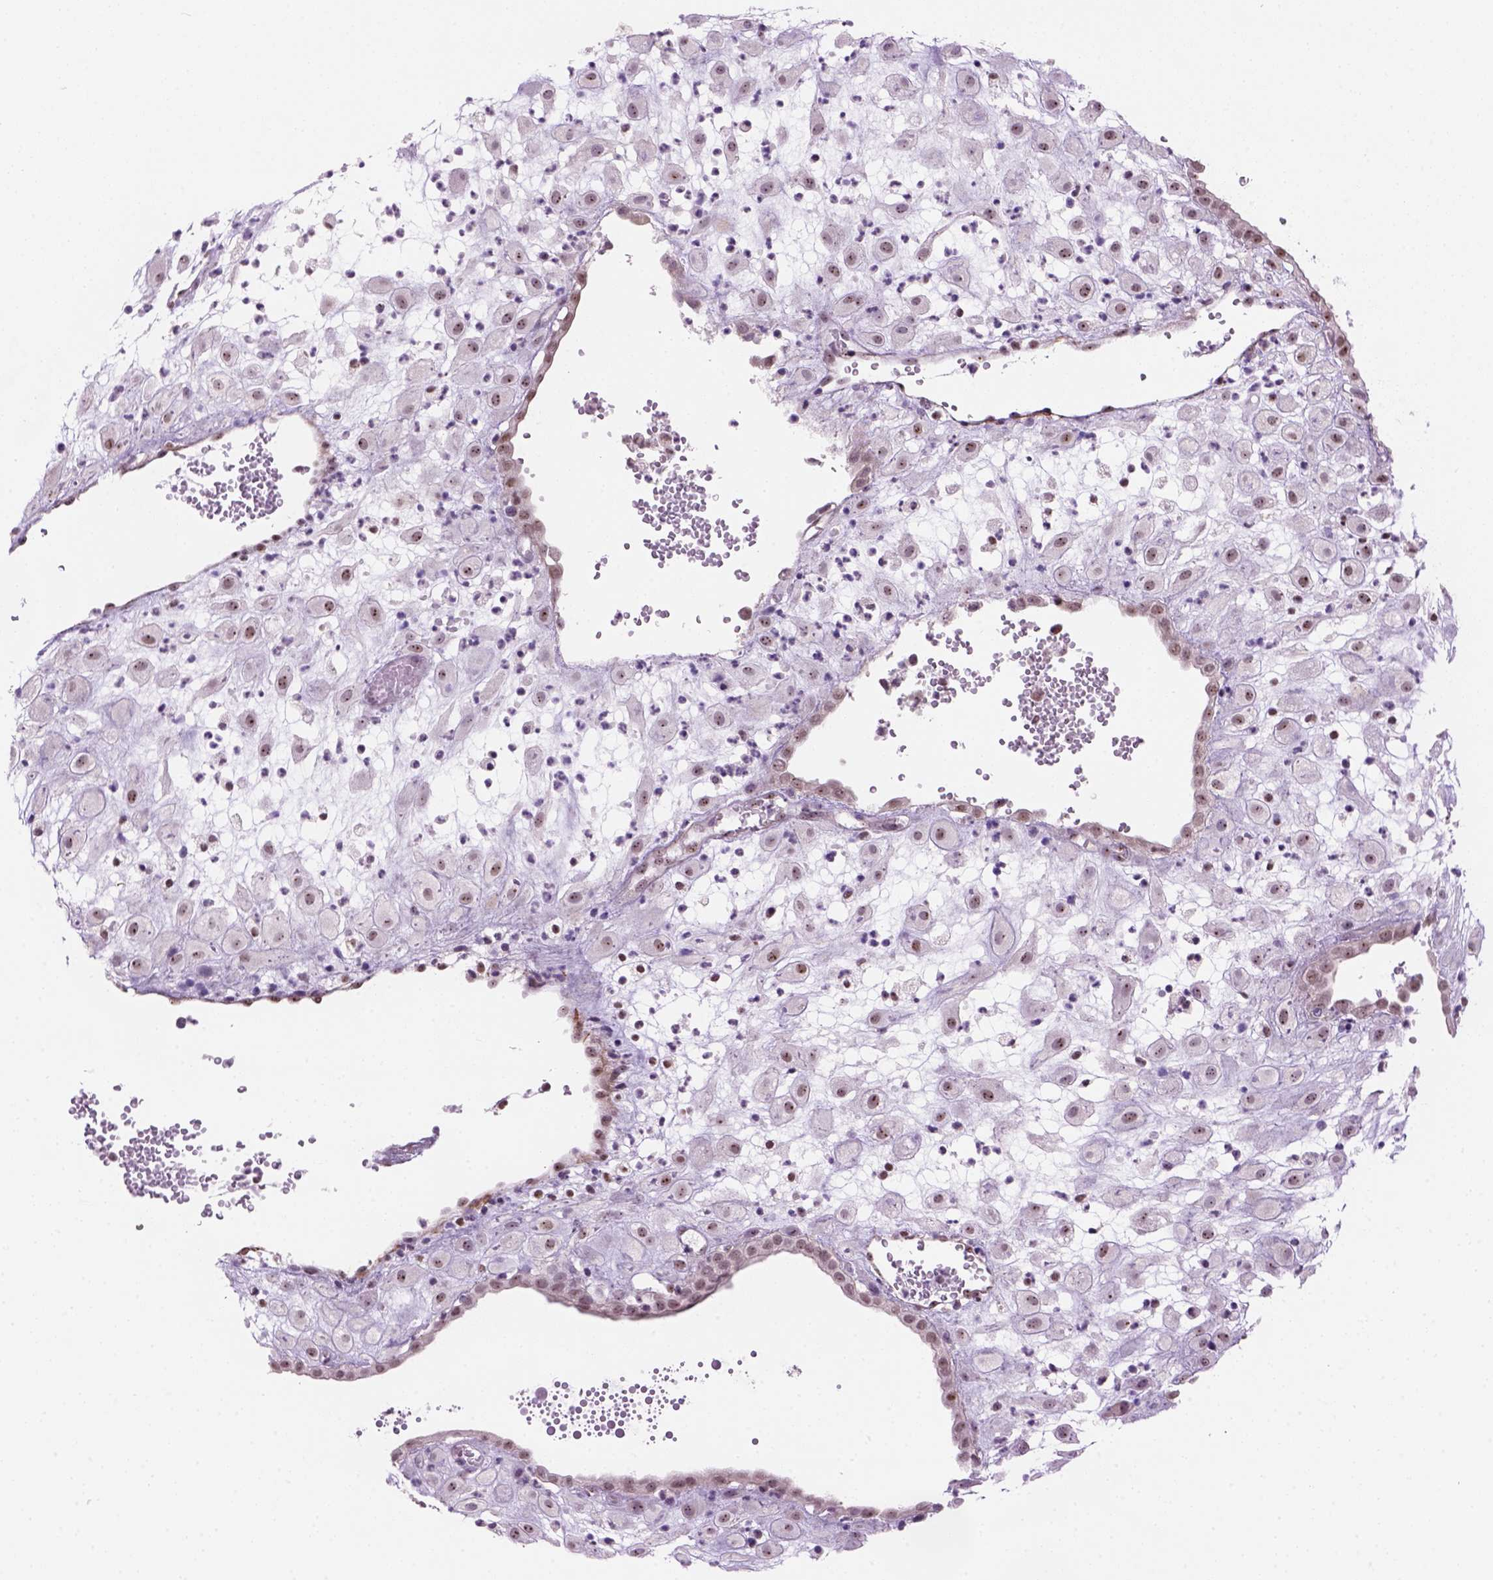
{"staining": {"intensity": "moderate", "quantity": ">75%", "location": "nuclear"}, "tissue": "placenta", "cell_type": "Decidual cells", "image_type": "normal", "snomed": [{"axis": "morphology", "description": "Normal tissue, NOS"}, {"axis": "topography", "description": "Placenta"}], "caption": "IHC of unremarkable placenta displays medium levels of moderate nuclear staining in approximately >75% of decidual cells. Immunohistochemistry stains the protein in brown and the nuclei are stained blue.", "gene": "RRS1", "patient": {"sex": "female", "age": 24}}